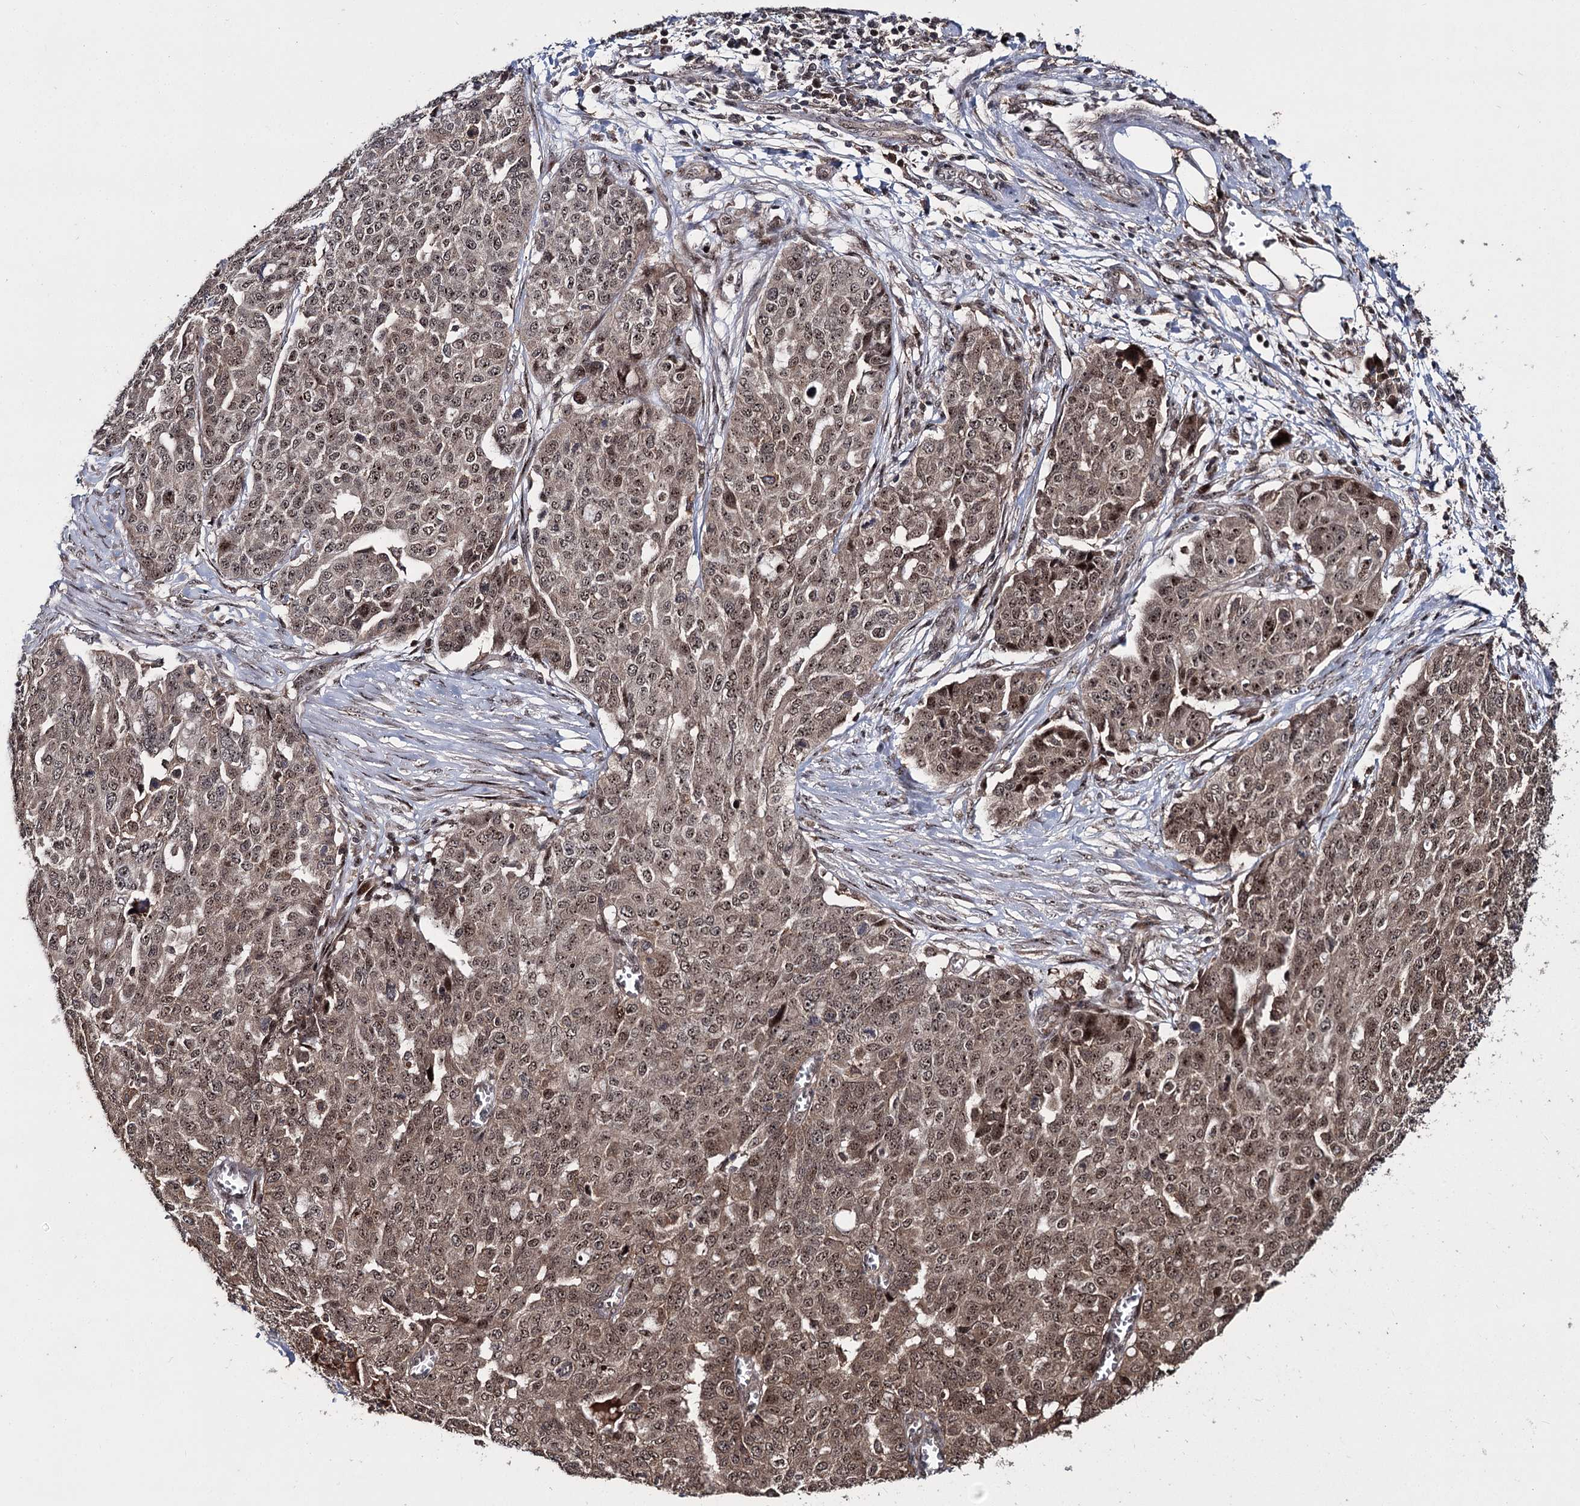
{"staining": {"intensity": "moderate", "quantity": ">75%", "location": "cytoplasmic/membranous,nuclear"}, "tissue": "ovarian cancer", "cell_type": "Tumor cells", "image_type": "cancer", "snomed": [{"axis": "morphology", "description": "Cystadenocarcinoma, serous, NOS"}, {"axis": "topography", "description": "Soft tissue"}, {"axis": "topography", "description": "Ovary"}], "caption": "Human ovarian cancer stained for a protein (brown) reveals moderate cytoplasmic/membranous and nuclear positive positivity in approximately >75% of tumor cells.", "gene": "MKNK2", "patient": {"sex": "female", "age": 57}}